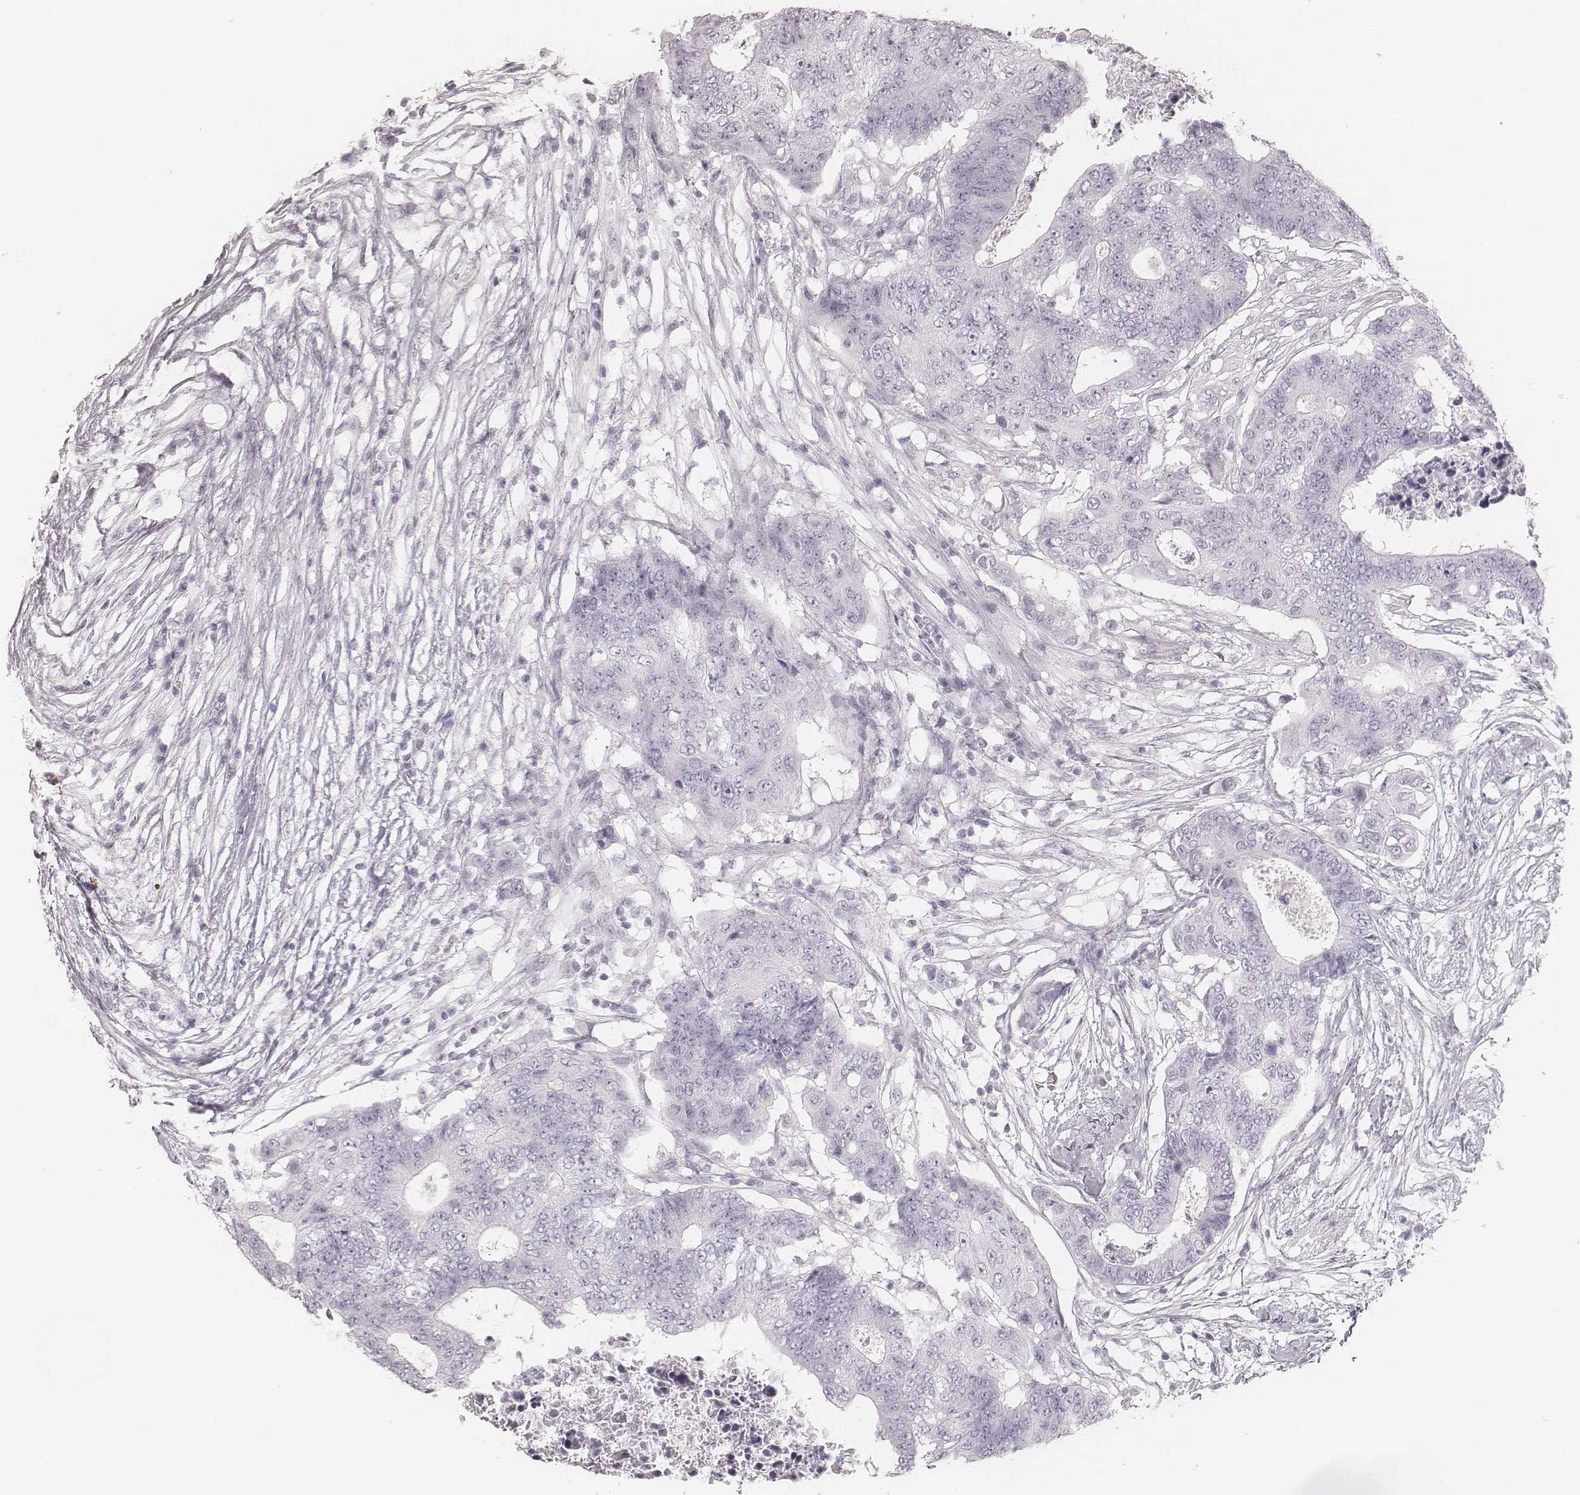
{"staining": {"intensity": "negative", "quantity": "none", "location": "none"}, "tissue": "colorectal cancer", "cell_type": "Tumor cells", "image_type": "cancer", "snomed": [{"axis": "morphology", "description": "Adenocarcinoma, NOS"}, {"axis": "topography", "description": "Colon"}], "caption": "Tumor cells are negative for brown protein staining in colorectal adenocarcinoma.", "gene": "KRT82", "patient": {"sex": "female", "age": 48}}